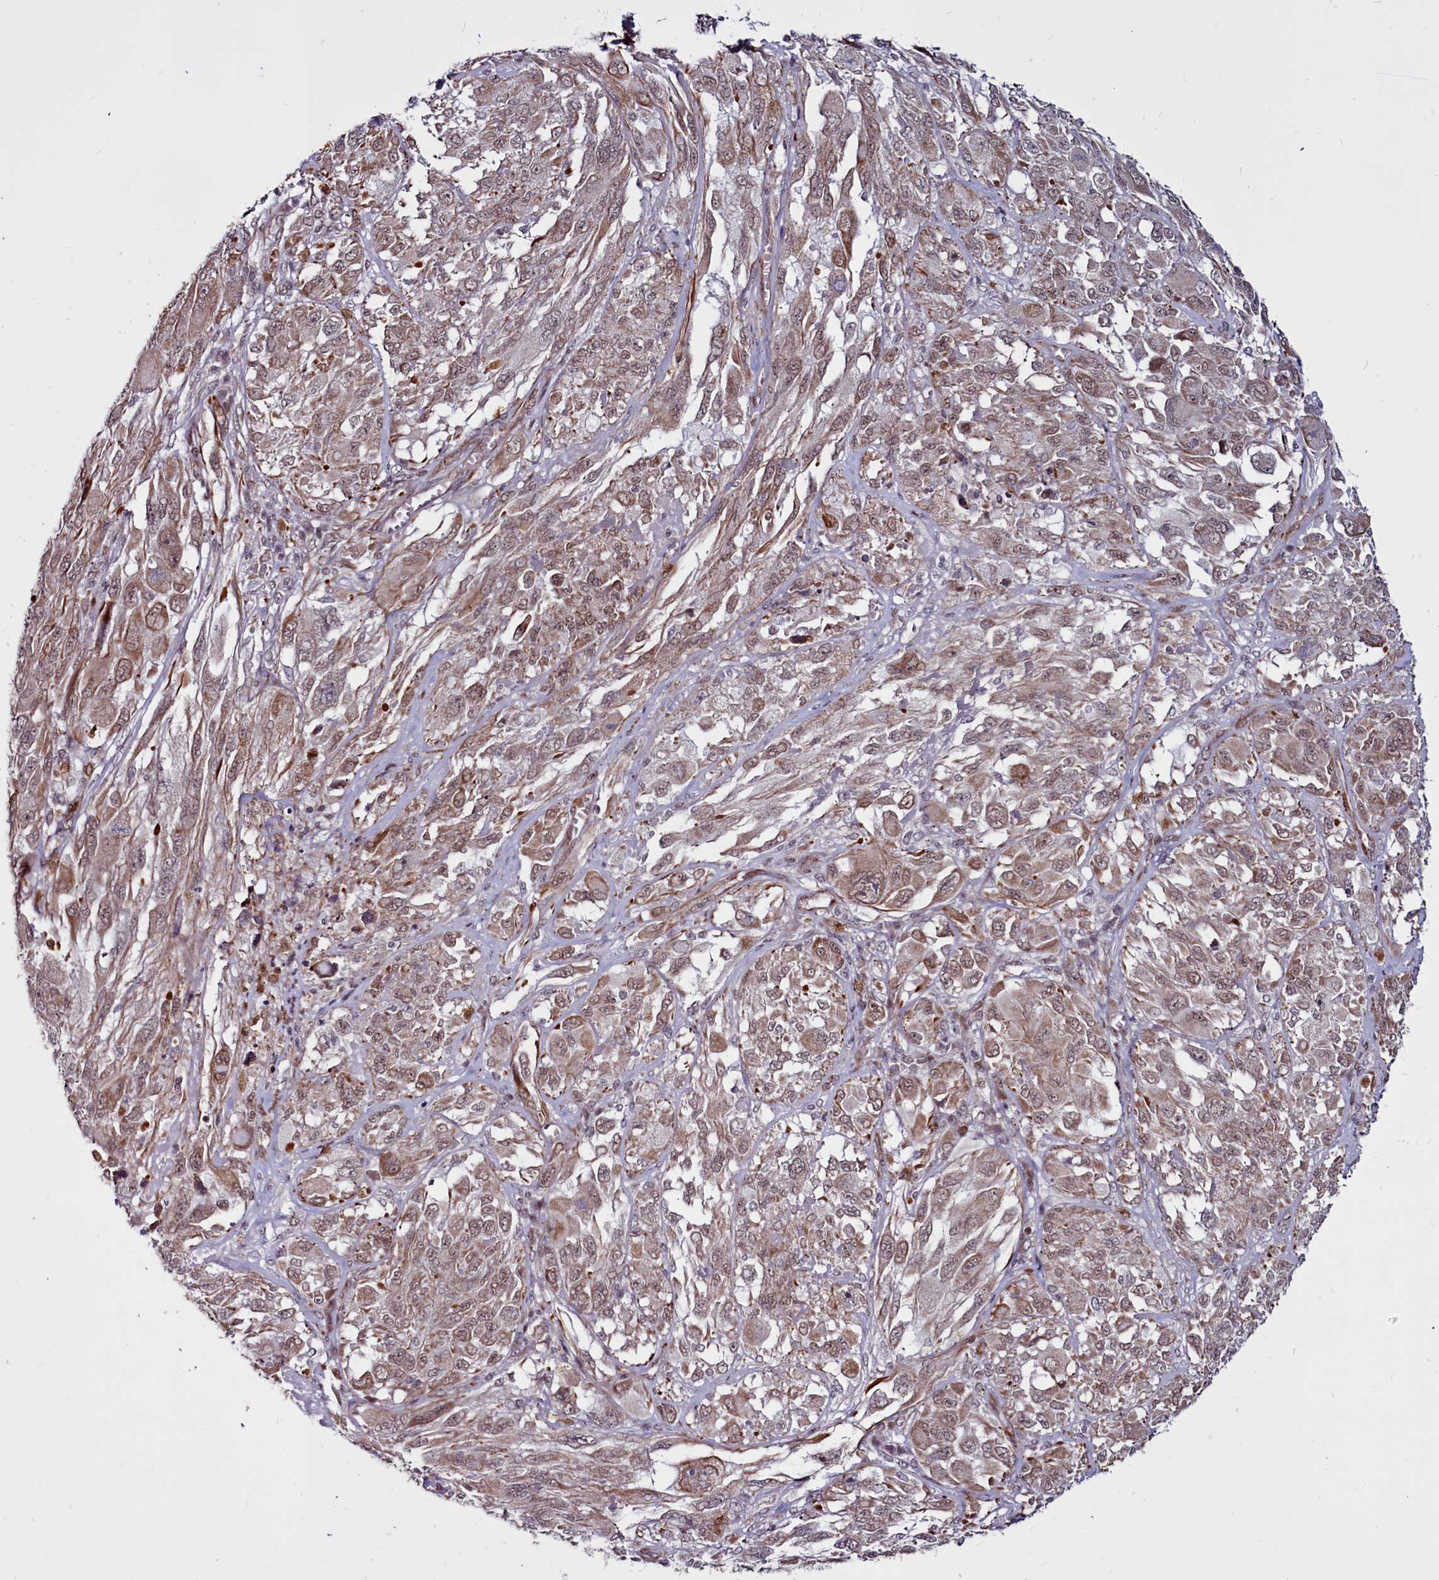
{"staining": {"intensity": "moderate", "quantity": ">75%", "location": "cytoplasmic/membranous,nuclear"}, "tissue": "melanoma", "cell_type": "Tumor cells", "image_type": "cancer", "snomed": [{"axis": "morphology", "description": "Malignant melanoma, NOS"}, {"axis": "topography", "description": "Skin"}], "caption": "Human melanoma stained for a protein (brown) reveals moderate cytoplasmic/membranous and nuclear positive positivity in approximately >75% of tumor cells.", "gene": "CLK3", "patient": {"sex": "female", "age": 91}}